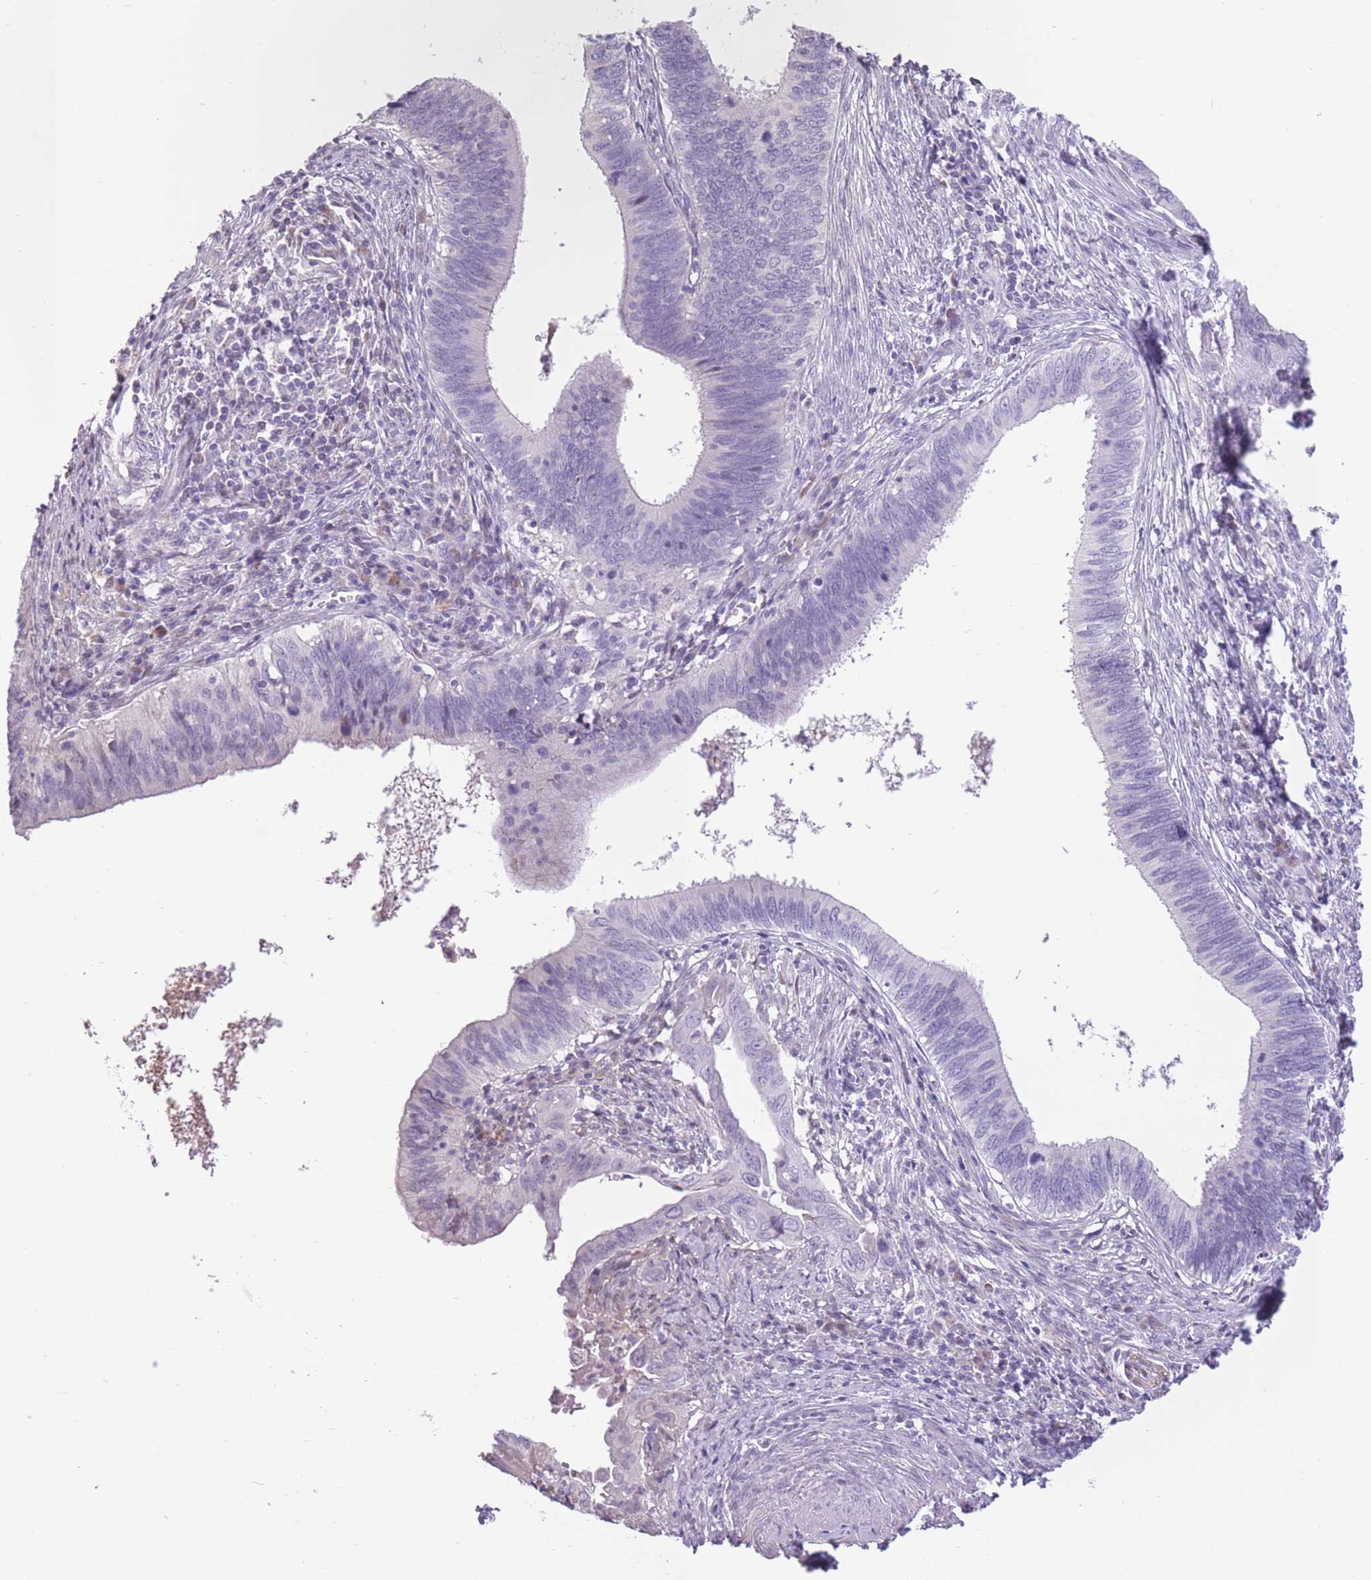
{"staining": {"intensity": "negative", "quantity": "none", "location": "none"}, "tissue": "cervical cancer", "cell_type": "Tumor cells", "image_type": "cancer", "snomed": [{"axis": "morphology", "description": "Adenocarcinoma, NOS"}, {"axis": "topography", "description": "Cervix"}], "caption": "Cervical adenocarcinoma was stained to show a protein in brown. There is no significant expression in tumor cells.", "gene": "WDR70", "patient": {"sex": "female", "age": 42}}